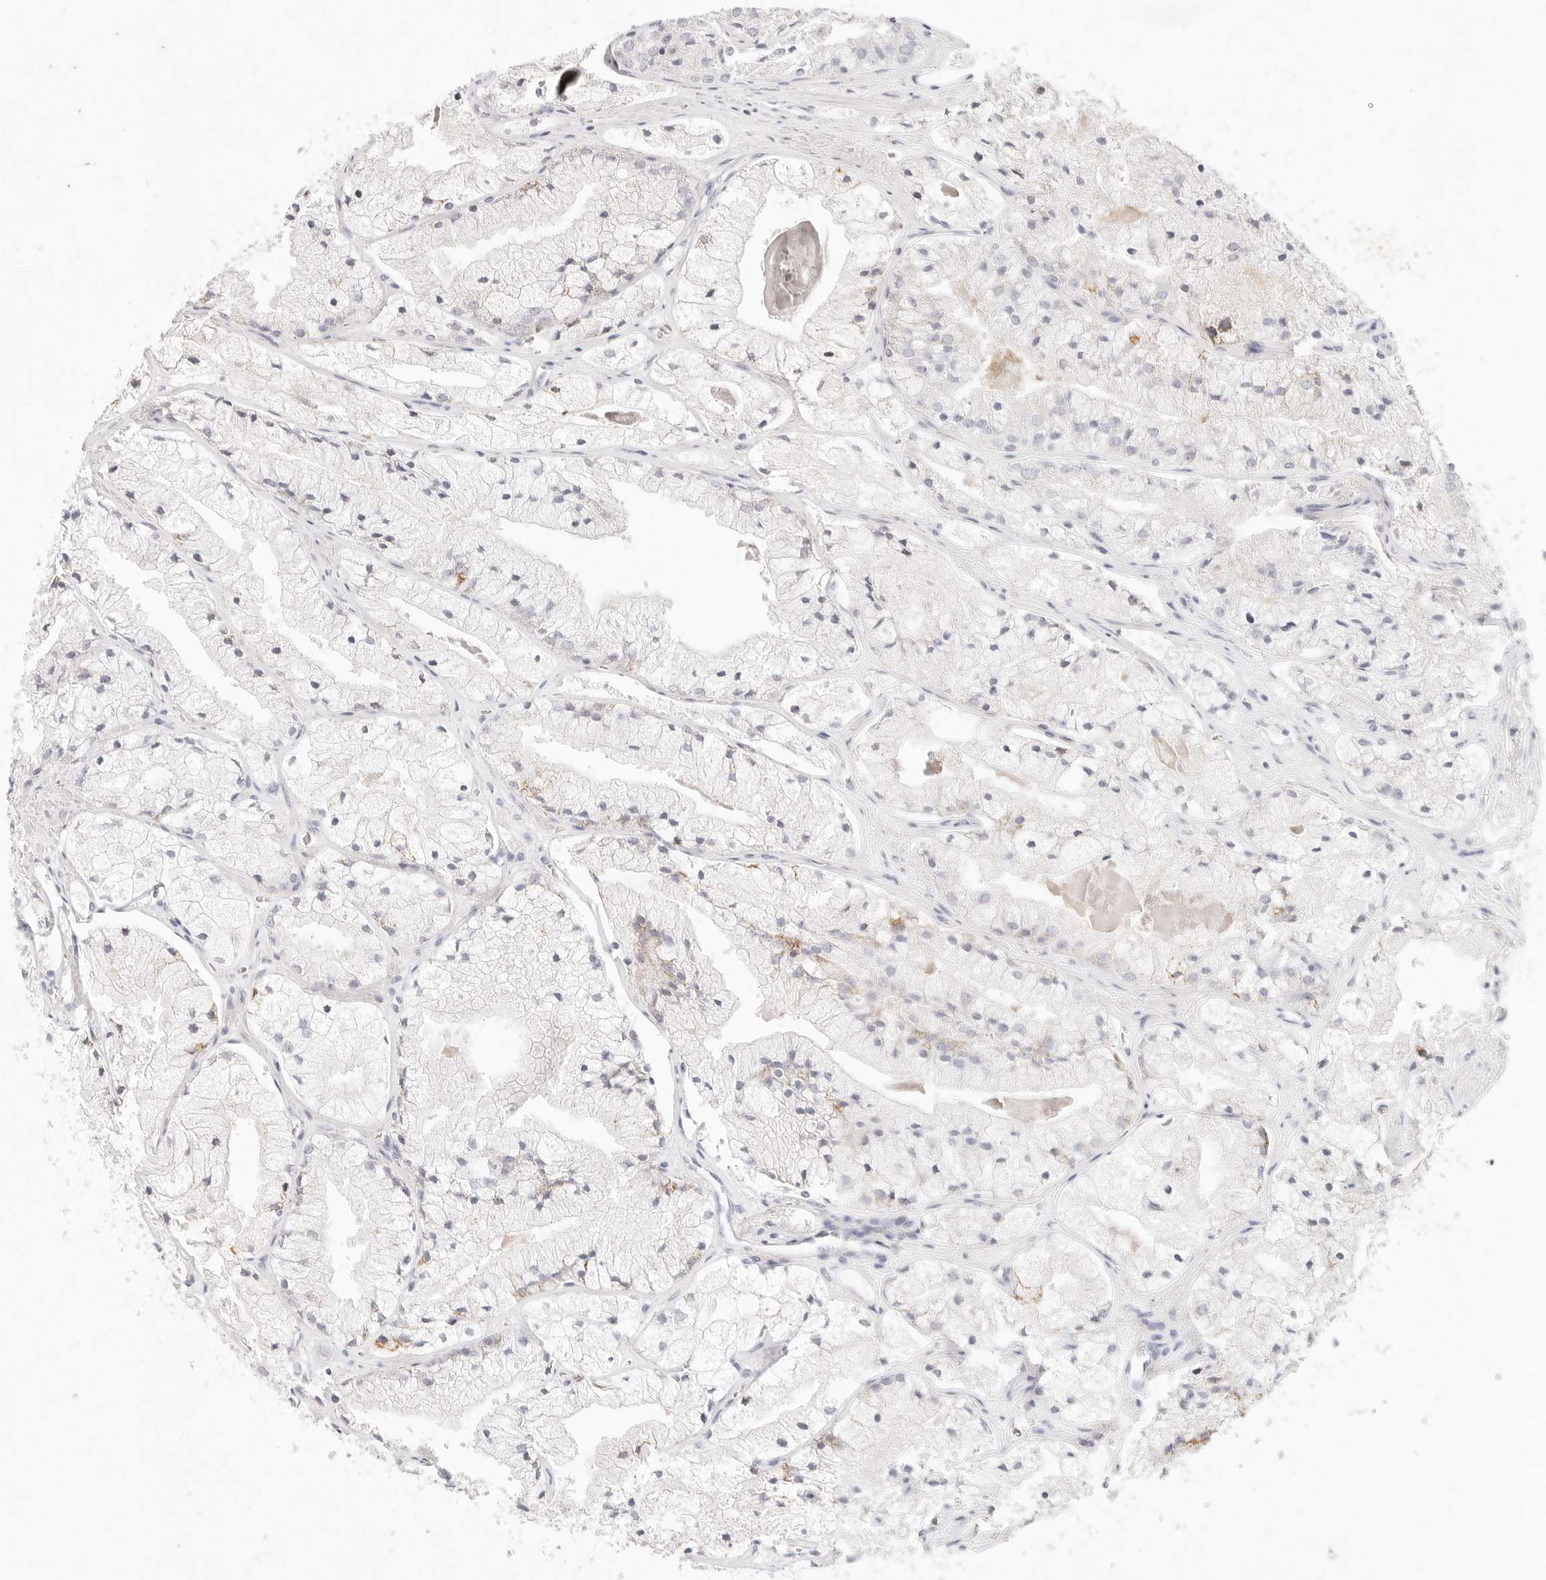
{"staining": {"intensity": "weak", "quantity": "<25%", "location": "cytoplasmic/membranous"}, "tissue": "prostate cancer", "cell_type": "Tumor cells", "image_type": "cancer", "snomed": [{"axis": "morphology", "description": "Adenocarcinoma, High grade"}, {"axis": "topography", "description": "Prostate"}], "caption": "This is a photomicrograph of IHC staining of prostate high-grade adenocarcinoma, which shows no staining in tumor cells.", "gene": "GPR84", "patient": {"sex": "male", "age": 50}}